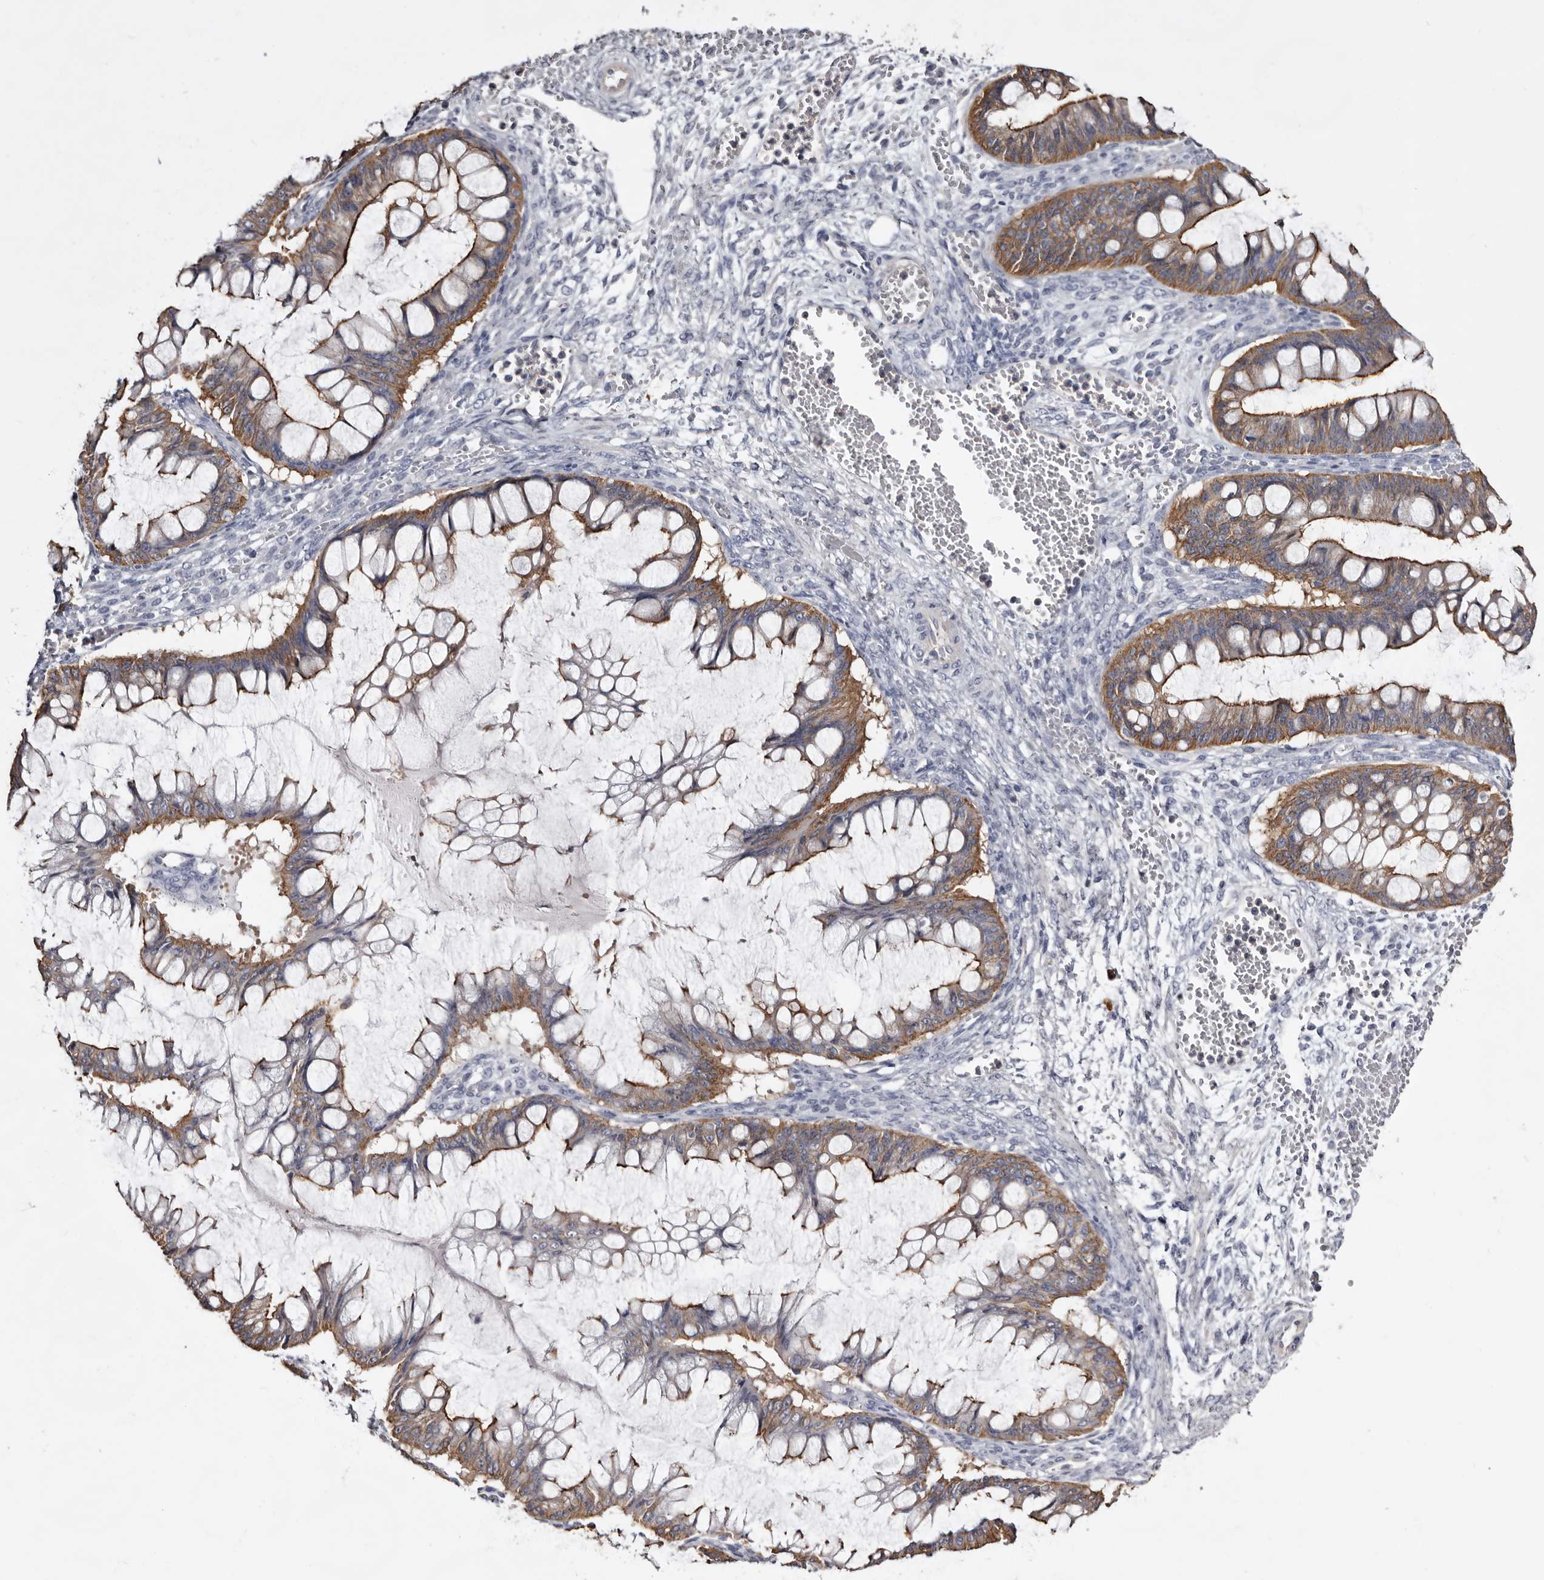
{"staining": {"intensity": "moderate", "quantity": ">75%", "location": "cytoplasmic/membranous"}, "tissue": "ovarian cancer", "cell_type": "Tumor cells", "image_type": "cancer", "snomed": [{"axis": "morphology", "description": "Cystadenocarcinoma, mucinous, NOS"}, {"axis": "topography", "description": "Ovary"}], "caption": "Approximately >75% of tumor cells in mucinous cystadenocarcinoma (ovarian) exhibit moderate cytoplasmic/membranous protein expression as visualized by brown immunohistochemical staining.", "gene": "LAD1", "patient": {"sex": "female", "age": 73}}